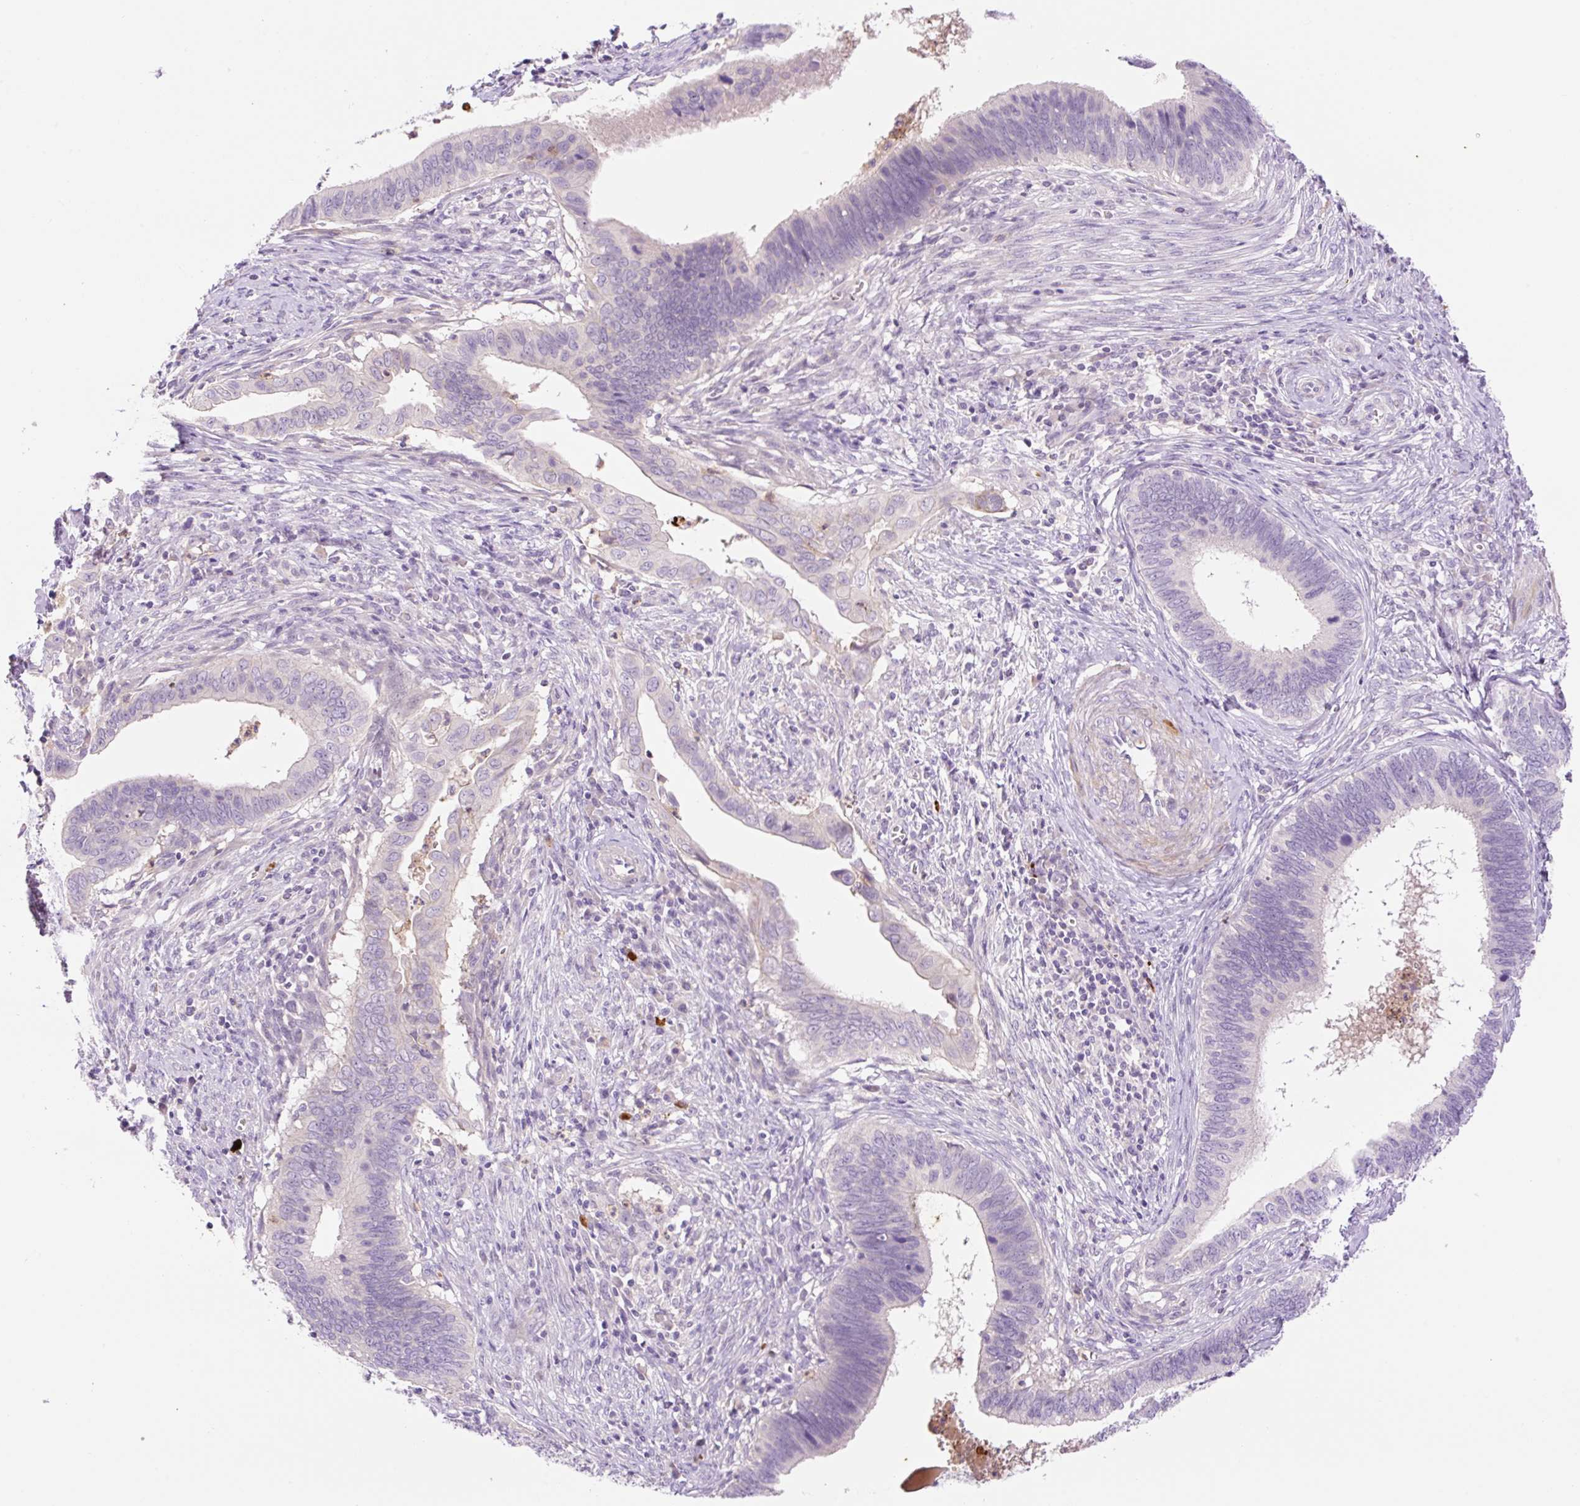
{"staining": {"intensity": "negative", "quantity": "none", "location": "none"}, "tissue": "cervical cancer", "cell_type": "Tumor cells", "image_type": "cancer", "snomed": [{"axis": "morphology", "description": "Adenocarcinoma, NOS"}, {"axis": "topography", "description": "Cervix"}], "caption": "The histopathology image exhibits no staining of tumor cells in cervical adenocarcinoma. (Immunohistochemistry, brightfield microscopy, high magnification).", "gene": "LHFPL5", "patient": {"sex": "female", "age": 42}}